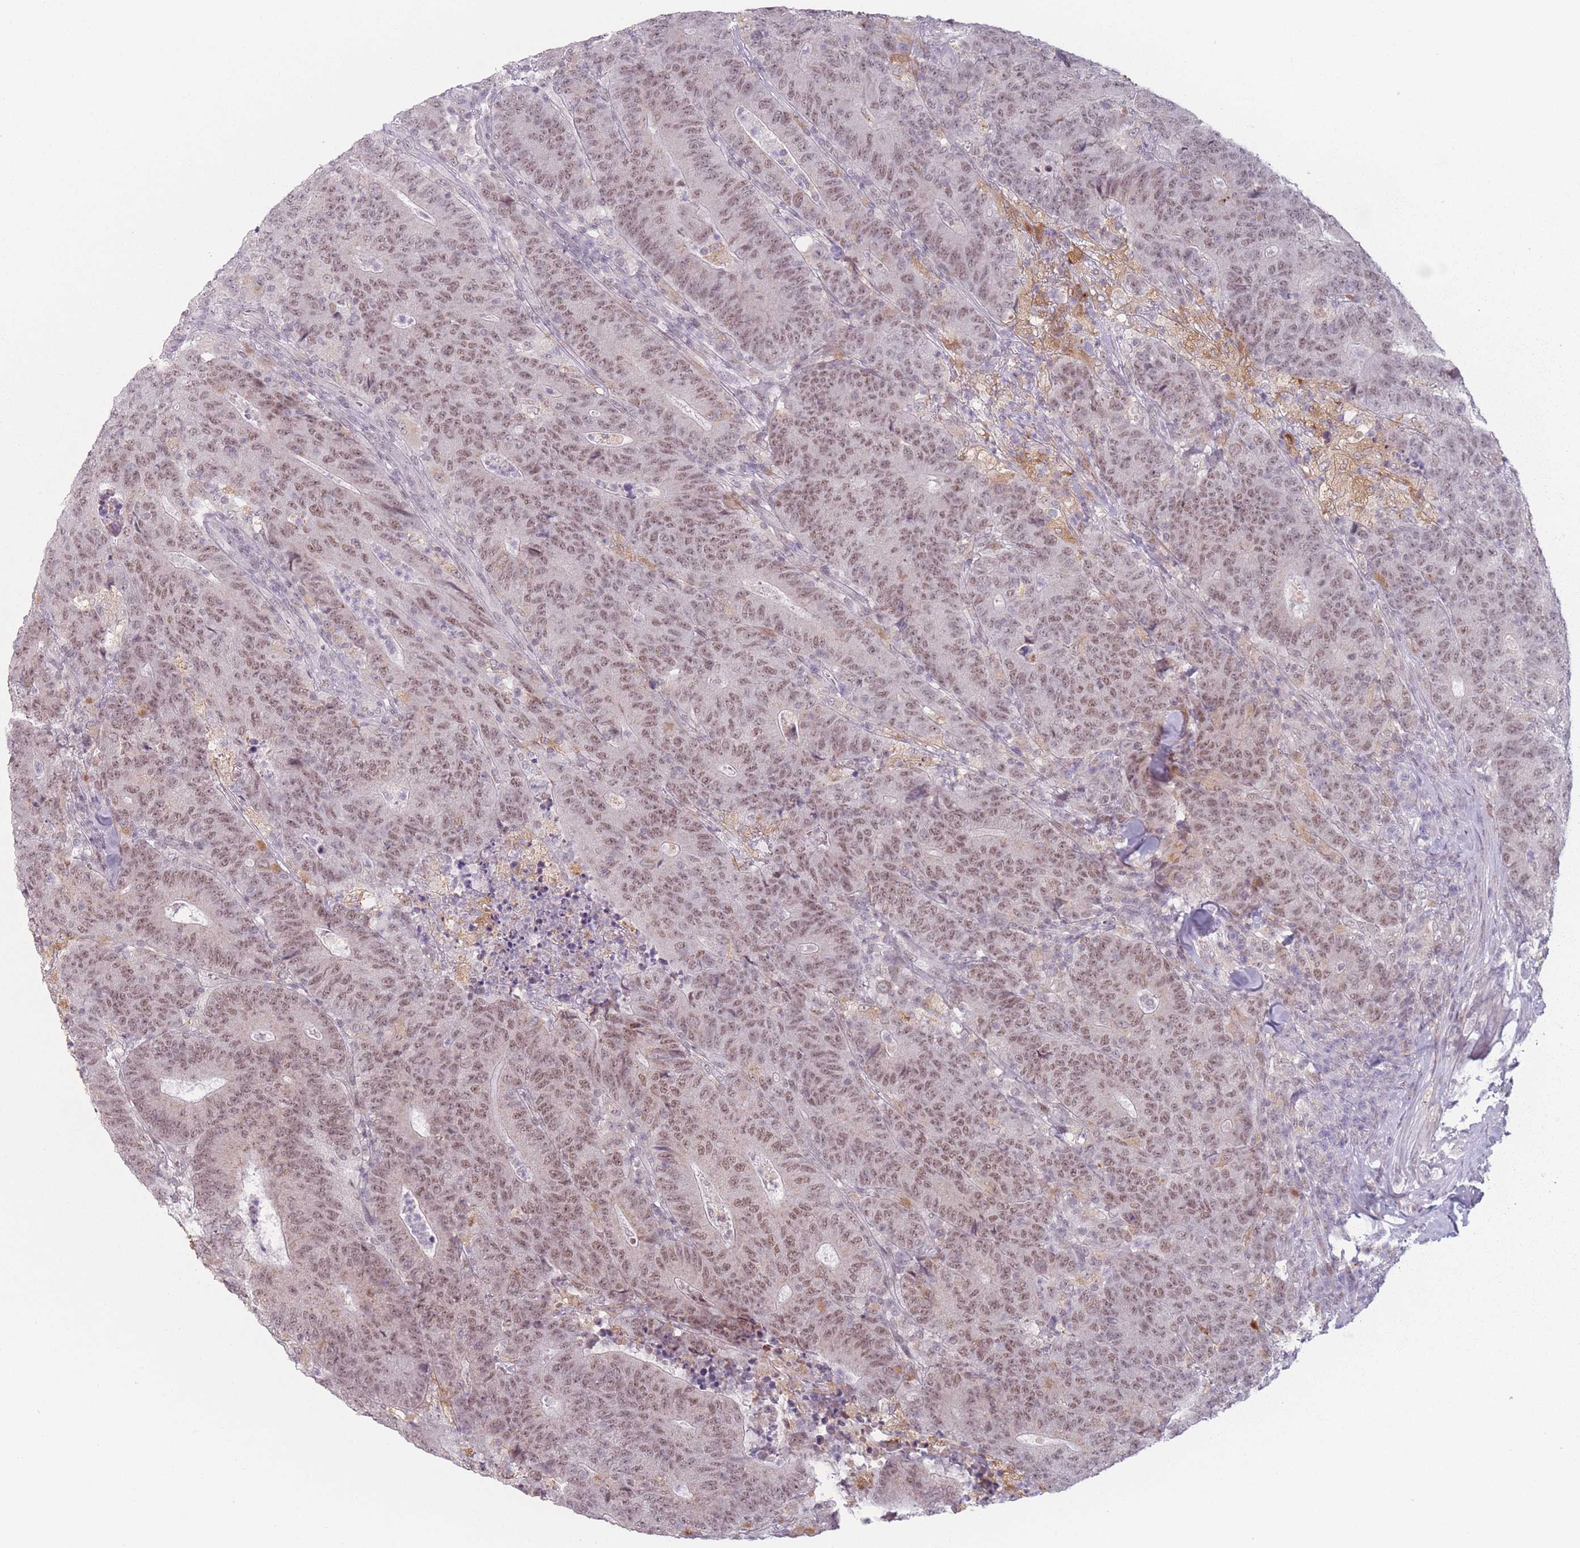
{"staining": {"intensity": "moderate", "quantity": "25%-75%", "location": "nuclear"}, "tissue": "colorectal cancer", "cell_type": "Tumor cells", "image_type": "cancer", "snomed": [{"axis": "morphology", "description": "Adenocarcinoma, NOS"}, {"axis": "topography", "description": "Colon"}], "caption": "Moderate nuclear protein expression is identified in about 25%-75% of tumor cells in adenocarcinoma (colorectal). Ihc stains the protein of interest in brown and the nuclei are stained blue.", "gene": "OR10C1", "patient": {"sex": "female", "age": 75}}